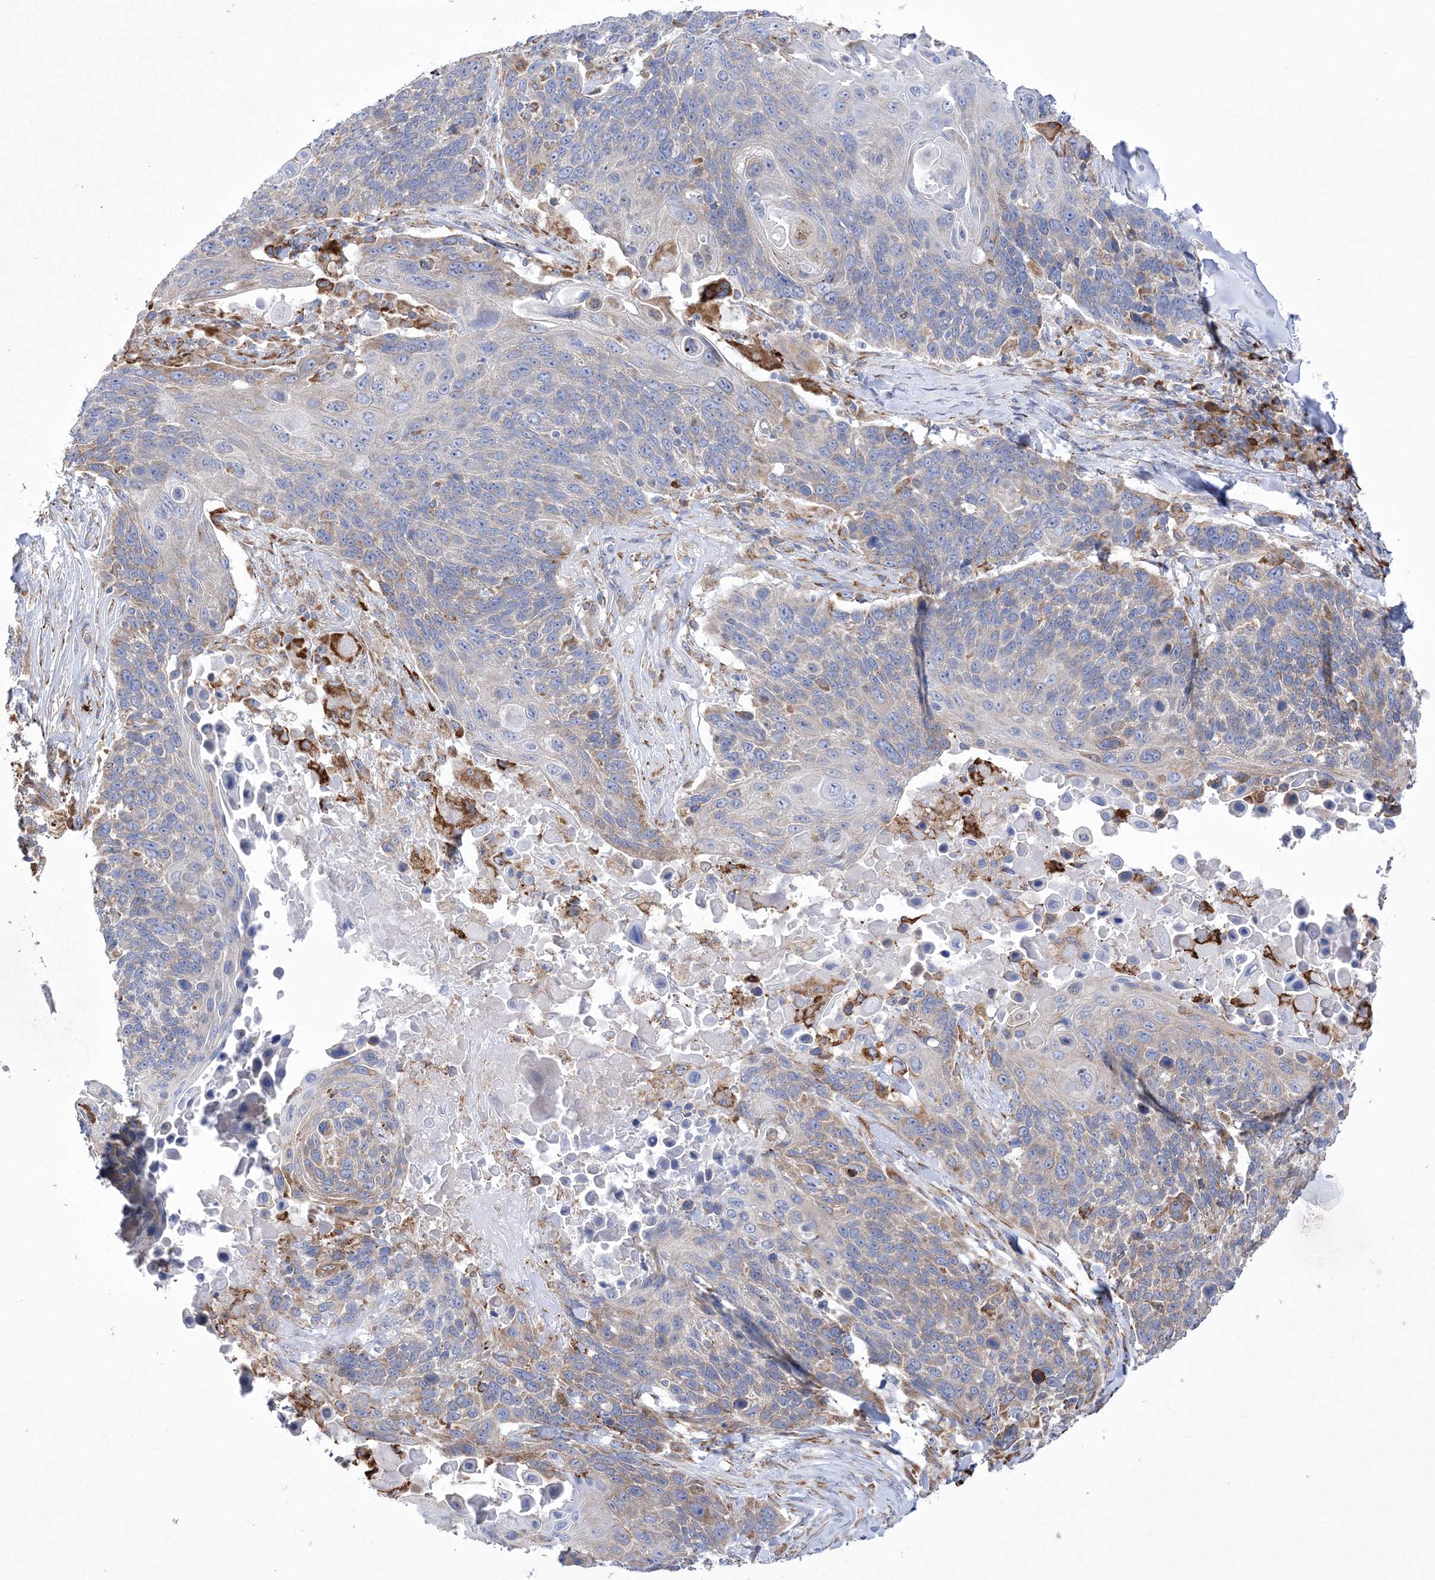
{"staining": {"intensity": "moderate", "quantity": "<25%", "location": "cytoplasmic/membranous"}, "tissue": "lung cancer", "cell_type": "Tumor cells", "image_type": "cancer", "snomed": [{"axis": "morphology", "description": "Squamous cell carcinoma, NOS"}, {"axis": "topography", "description": "Lung"}], "caption": "An image of lung squamous cell carcinoma stained for a protein exhibits moderate cytoplasmic/membranous brown staining in tumor cells.", "gene": "MED31", "patient": {"sex": "male", "age": 66}}